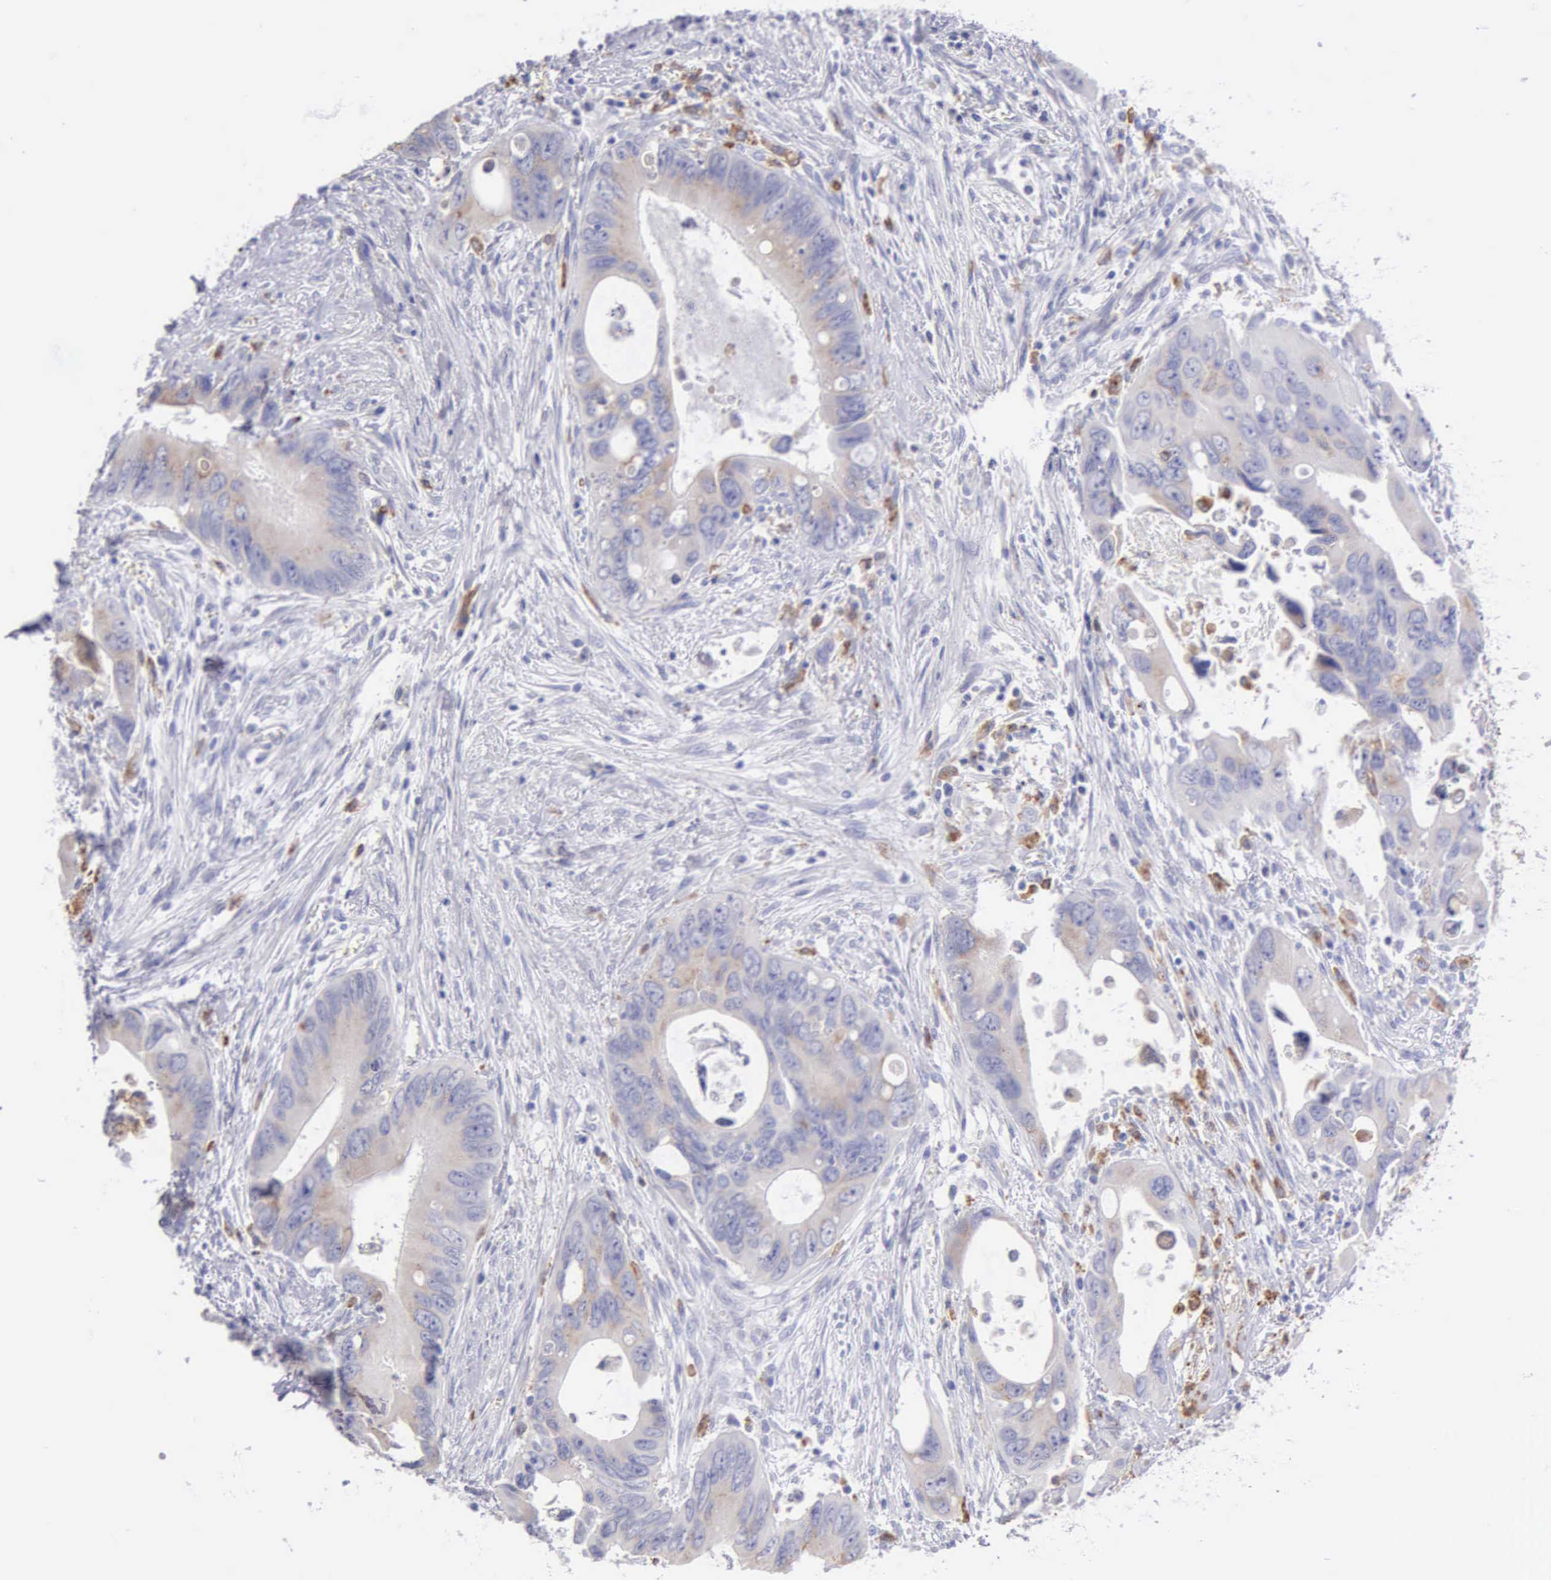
{"staining": {"intensity": "weak", "quantity": "25%-75%", "location": "cytoplasmic/membranous"}, "tissue": "colorectal cancer", "cell_type": "Tumor cells", "image_type": "cancer", "snomed": [{"axis": "morphology", "description": "Adenocarcinoma, NOS"}, {"axis": "topography", "description": "Rectum"}], "caption": "This is an image of IHC staining of colorectal adenocarcinoma, which shows weak positivity in the cytoplasmic/membranous of tumor cells.", "gene": "TYRP1", "patient": {"sex": "male", "age": 70}}